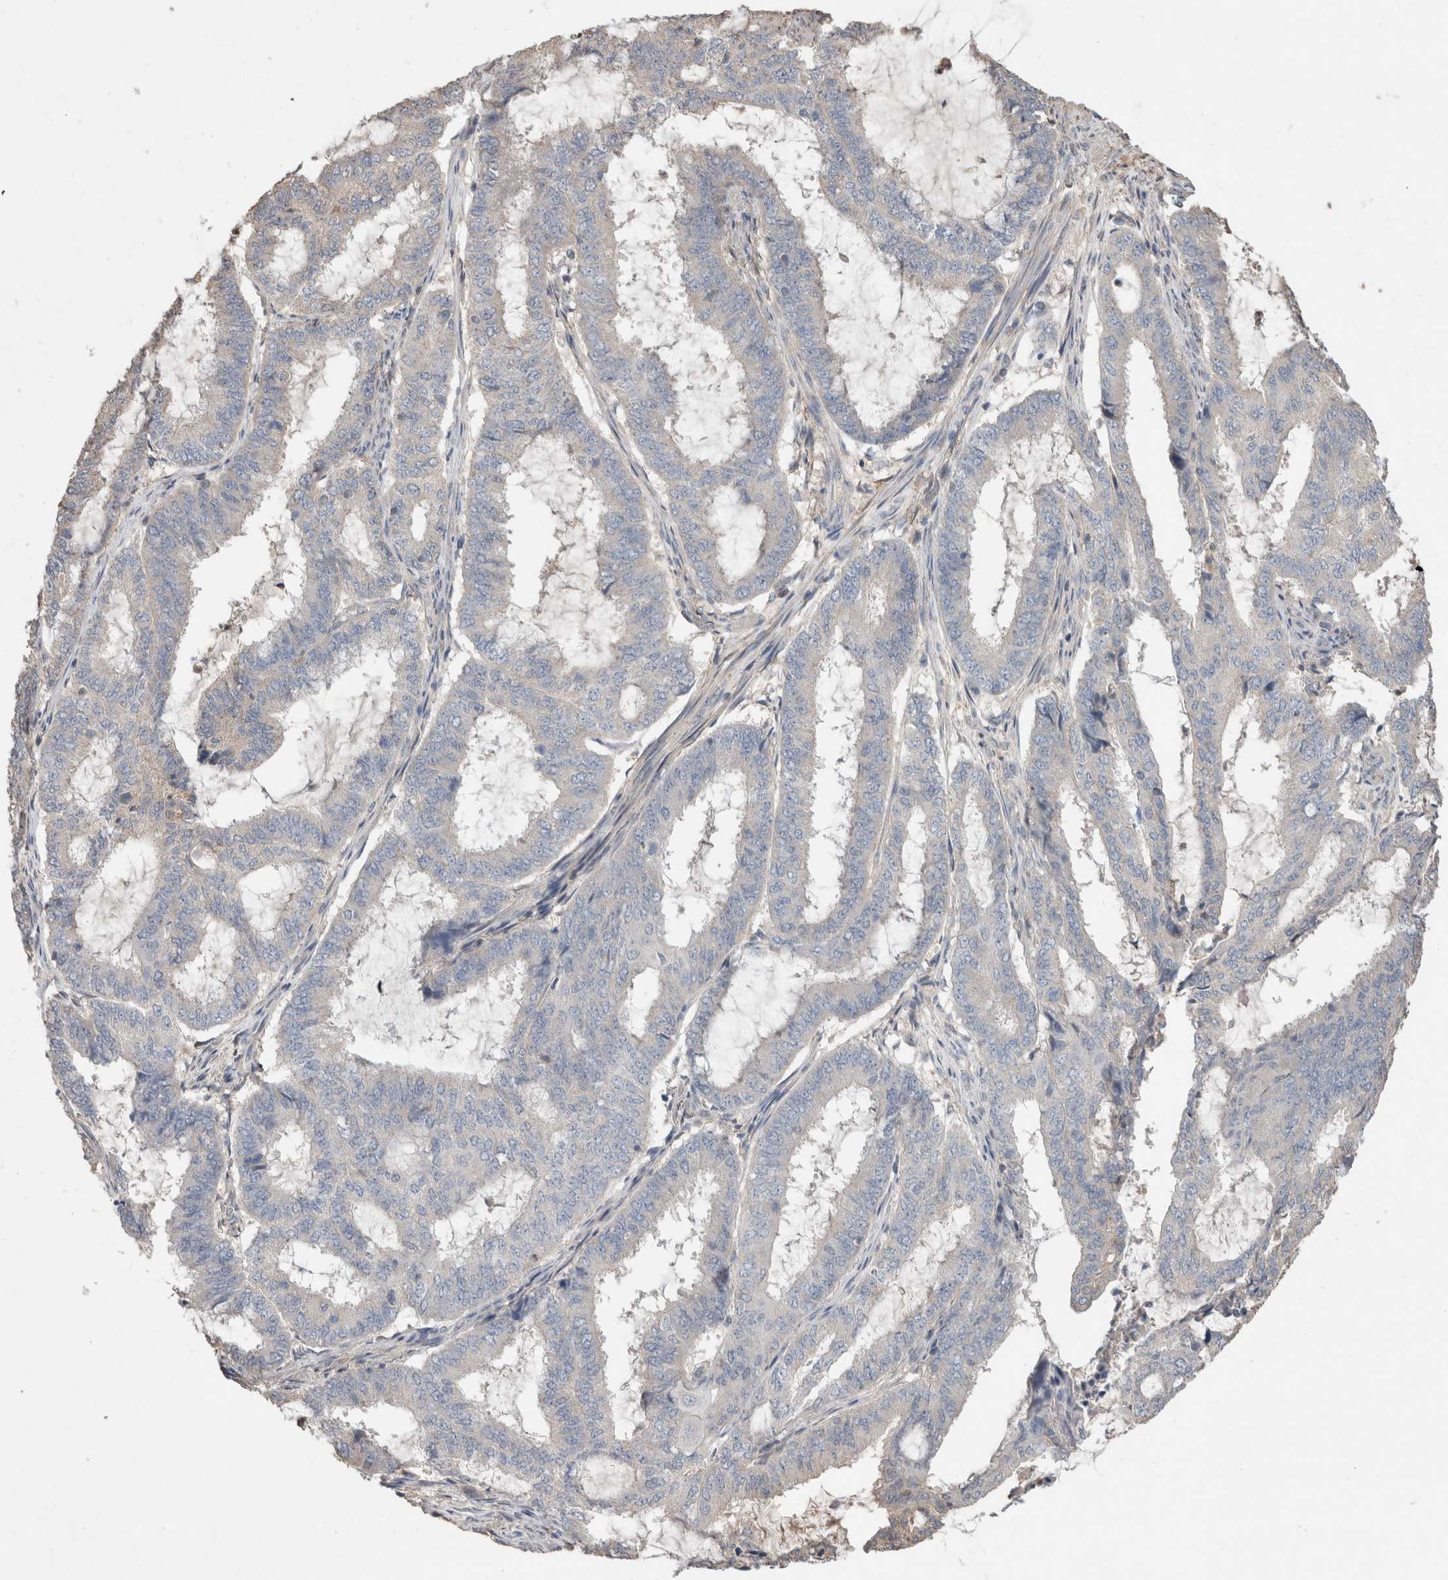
{"staining": {"intensity": "negative", "quantity": "none", "location": "none"}, "tissue": "endometrial cancer", "cell_type": "Tumor cells", "image_type": "cancer", "snomed": [{"axis": "morphology", "description": "Adenocarcinoma, NOS"}, {"axis": "topography", "description": "Endometrium"}], "caption": "Protein analysis of endometrial cancer (adenocarcinoma) demonstrates no significant expression in tumor cells.", "gene": "TRIM5", "patient": {"sex": "female", "age": 51}}